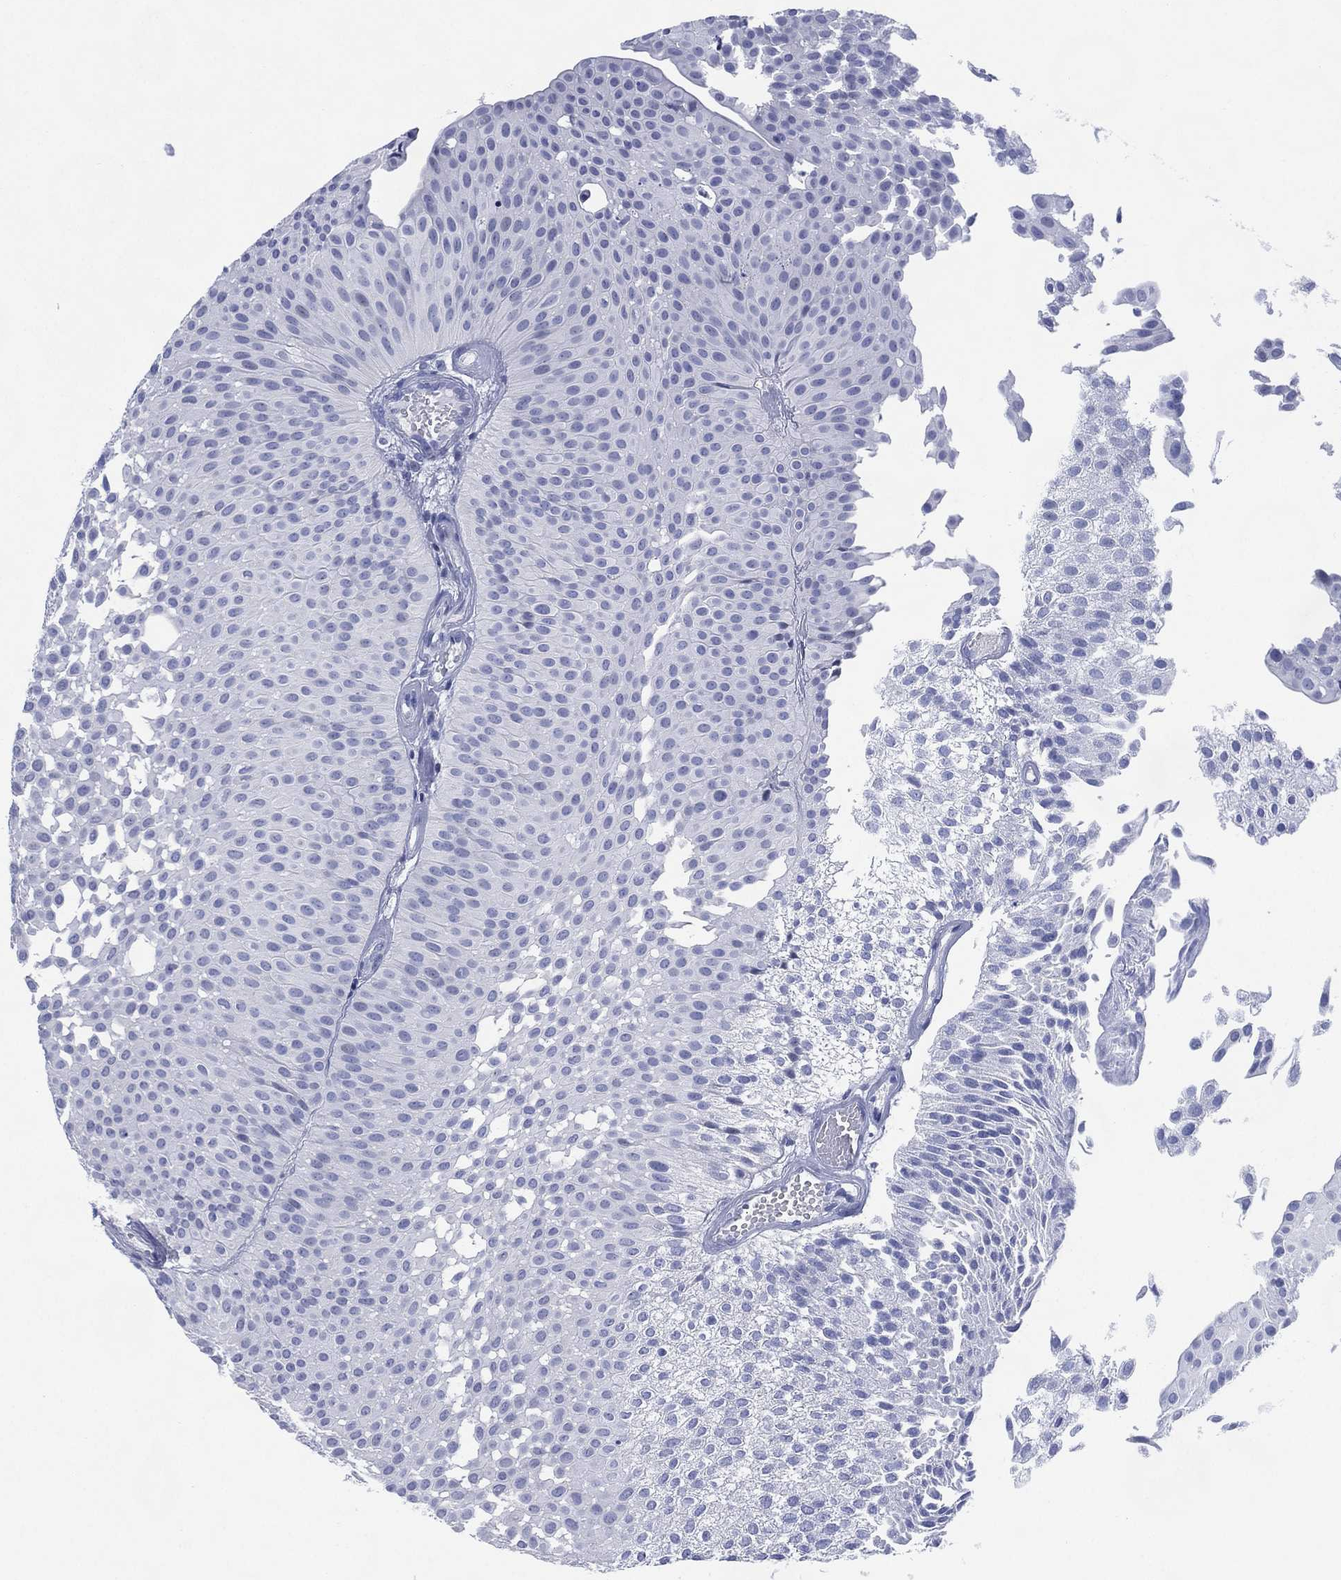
{"staining": {"intensity": "negative", "quantity": "none", "location": "none"}, "tissue": "urothelial cancer", "cell_type": "Tumor cells", "image_type": "cancer", "snomed": [{"axis": "morphology", "description": "Urothelial carcinoma, Low grade"}, {"axis": "topography", "description": "Urinary bladder"}], "caption": "This is a micrograph of IHC staining of low-grade urothelial carcinoma, which shows no positivity in tumor cells. The staining is performed using DAB brown chromogen with nuclei counter-stained in using hematoxylin.", "gene": "TMEM247", "patient": {"sex": "male", "age": 64}}